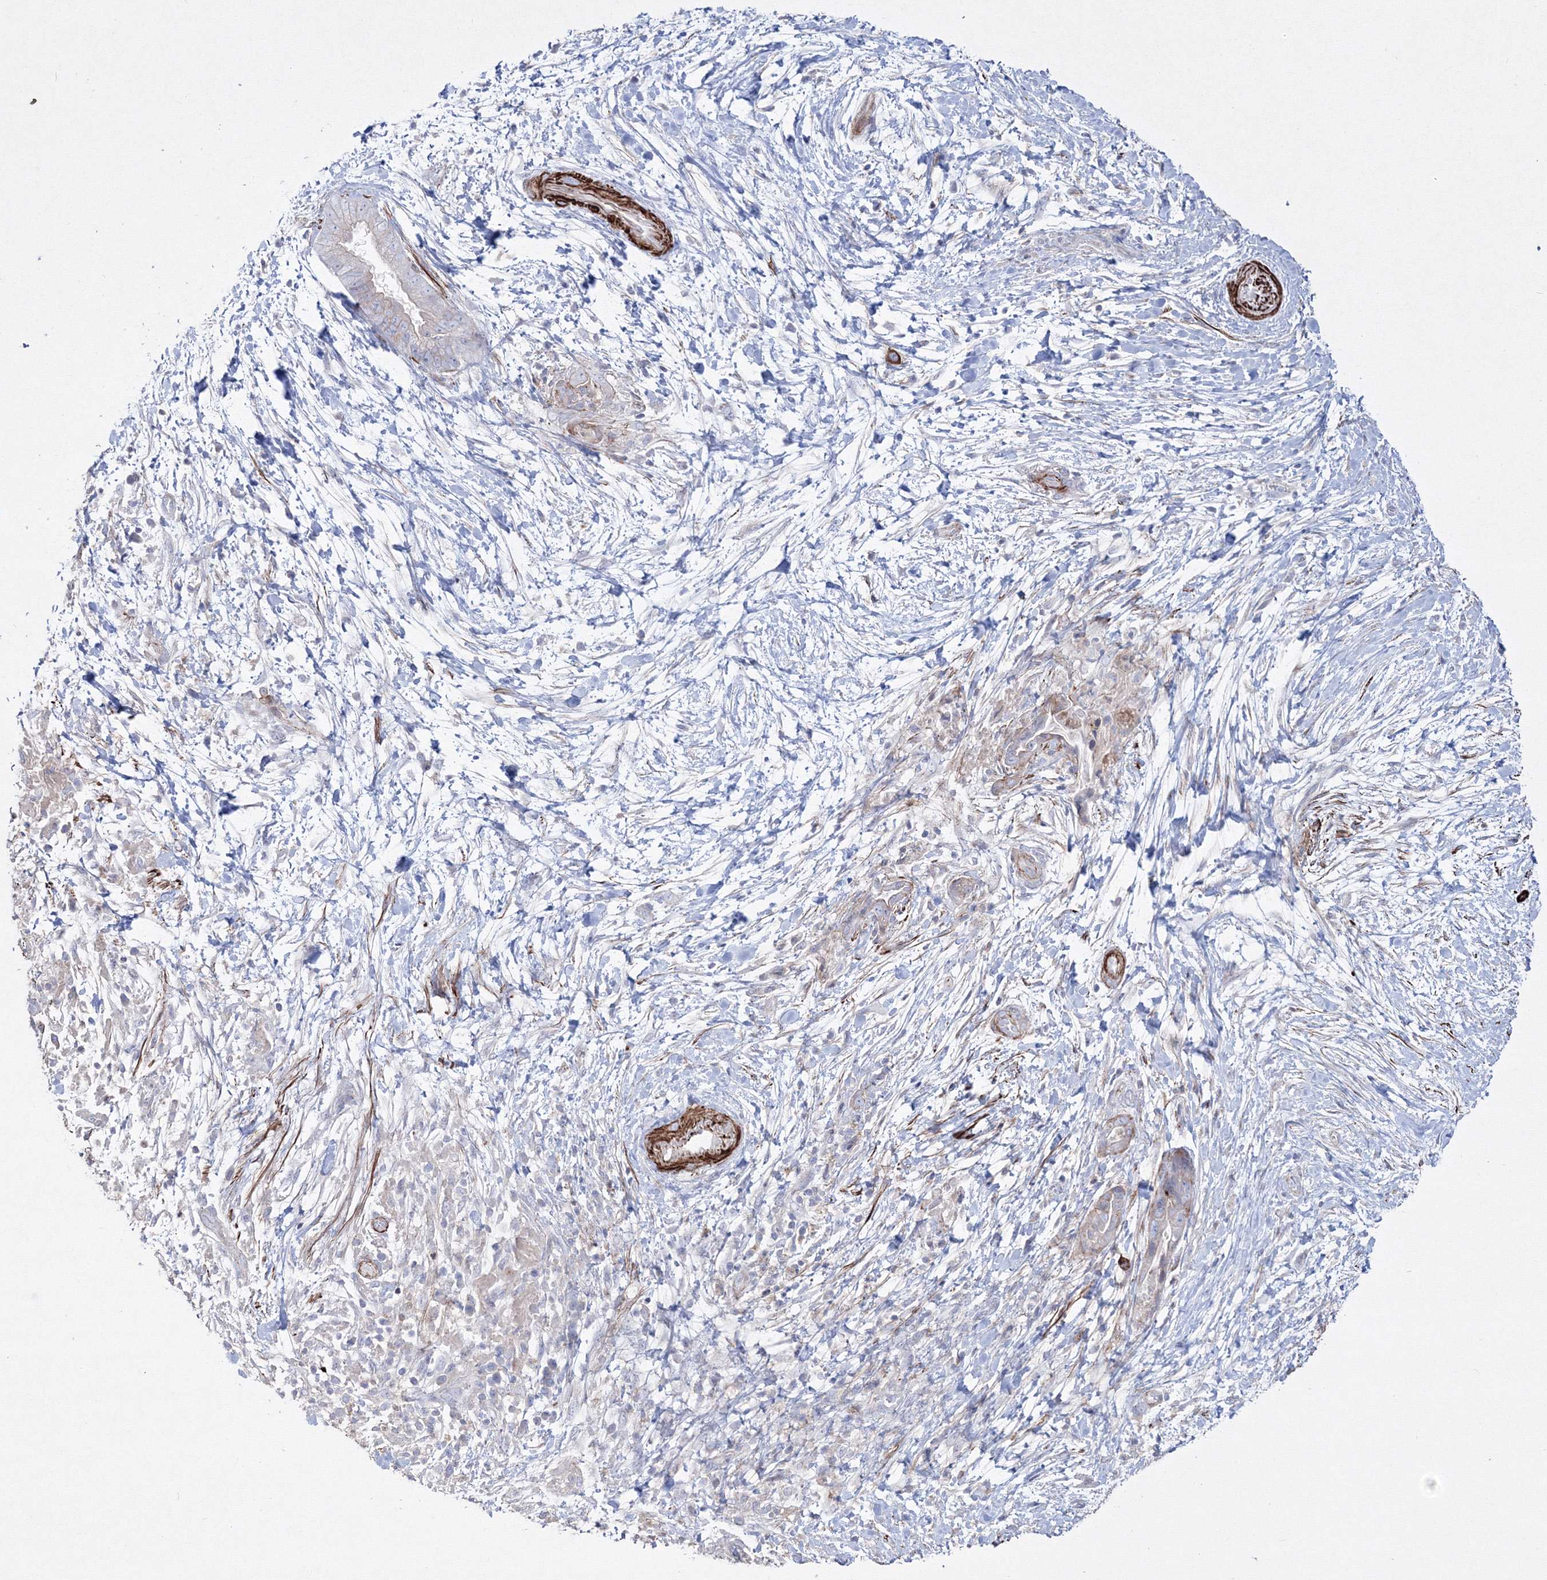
{"staining": {"intensity": "negative", "quantity": "none", "location": "none"}, "tissue": "pancreatic cancer", "cell_type": "Tumor cells", "image_type": "cancer", "snomed": [{"axis": "morphology", "description": "Adenocarcinoma, NOS"}, {"axis": "topography", "description": "Pancreas"}], "caption": "Pancreatic cancer was stained to show a protein in brown. There is no significant staining in tumor cells.", "gene": "GPR82", "patient": {"sex": "male", "age": 75}}